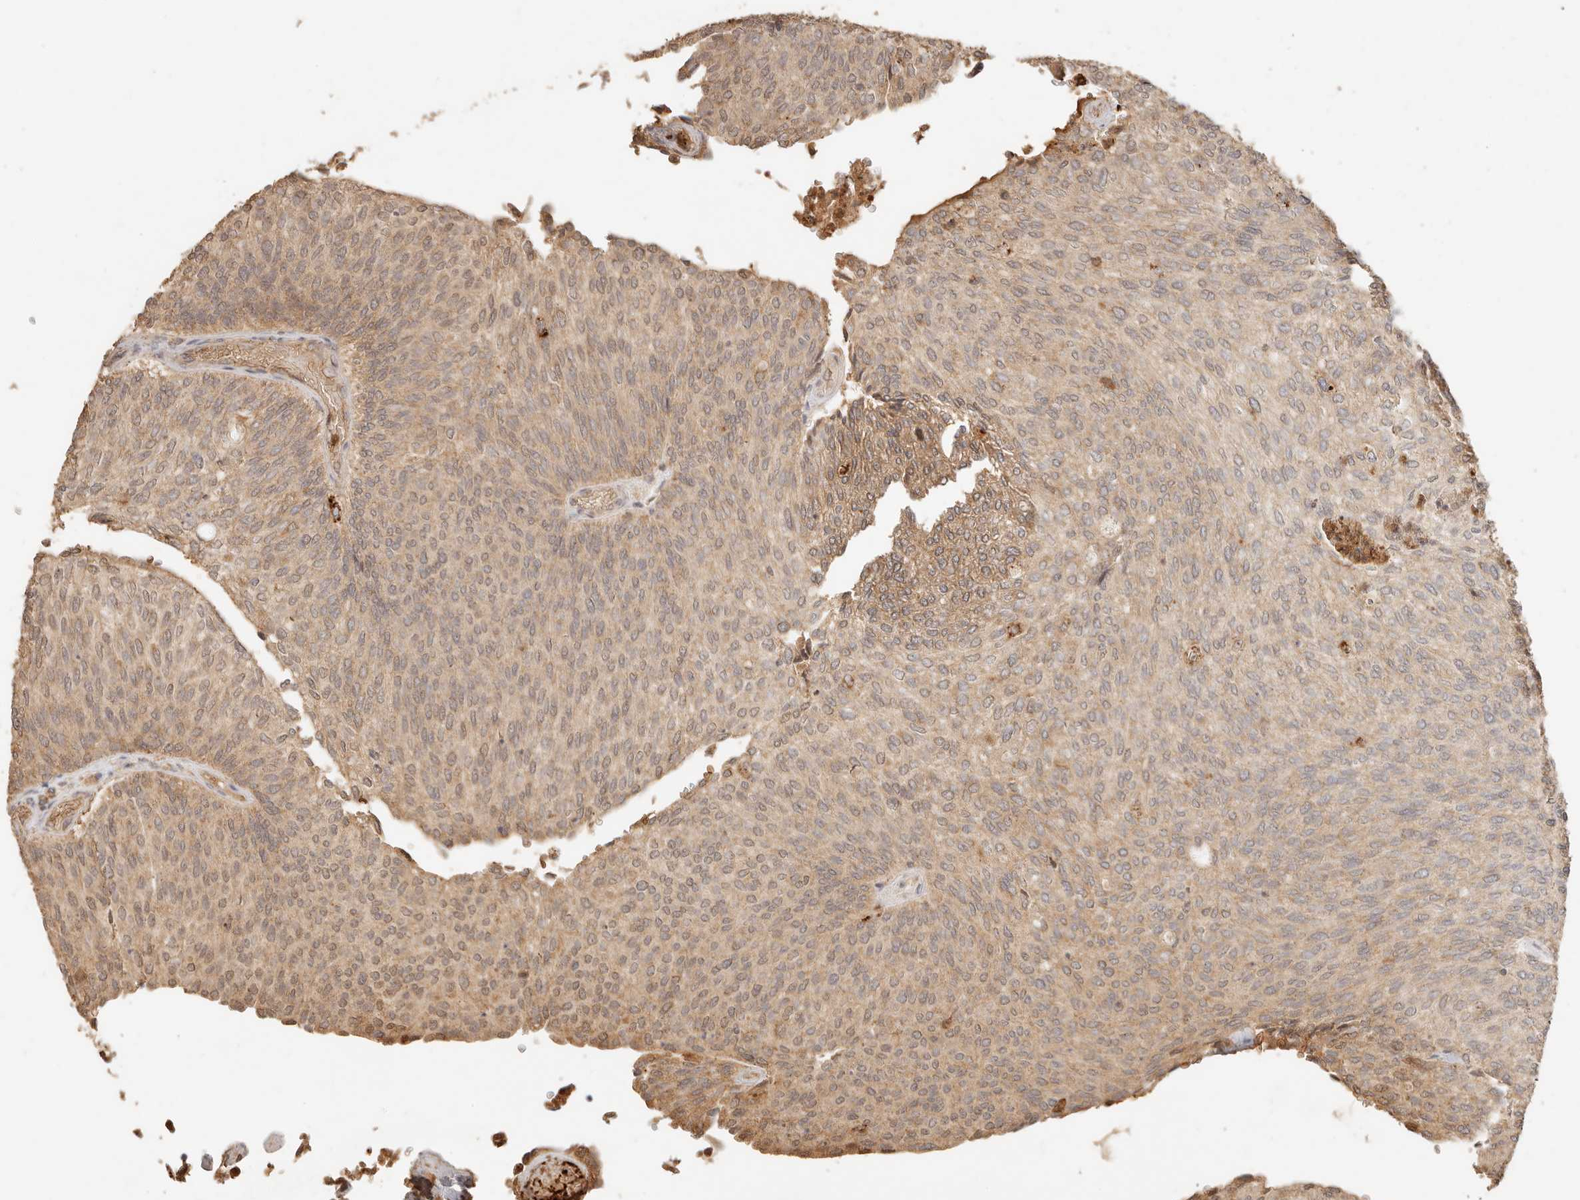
{"staining": {"intensity": "weak", "quantity": "<25%", "location": "cytoplasmic/membranous"}, "tissue": "urothelial cancer", "cell_type": "Tumor cells", "image_type": "cancer", "snomed": [{"axis": "morphology", "description": "Urothelial carcinoma, Low grade"}, {"axis": "topography", "description": "Urinary bladder"}], "caption": "Human low-grade urothelial carcinoma stained for a protein using immunohistochemistry (IHC) exhibits no positivity in tumor cells.", "gene": "INTS11", "patient": {"sex": "female", "age": 79}}